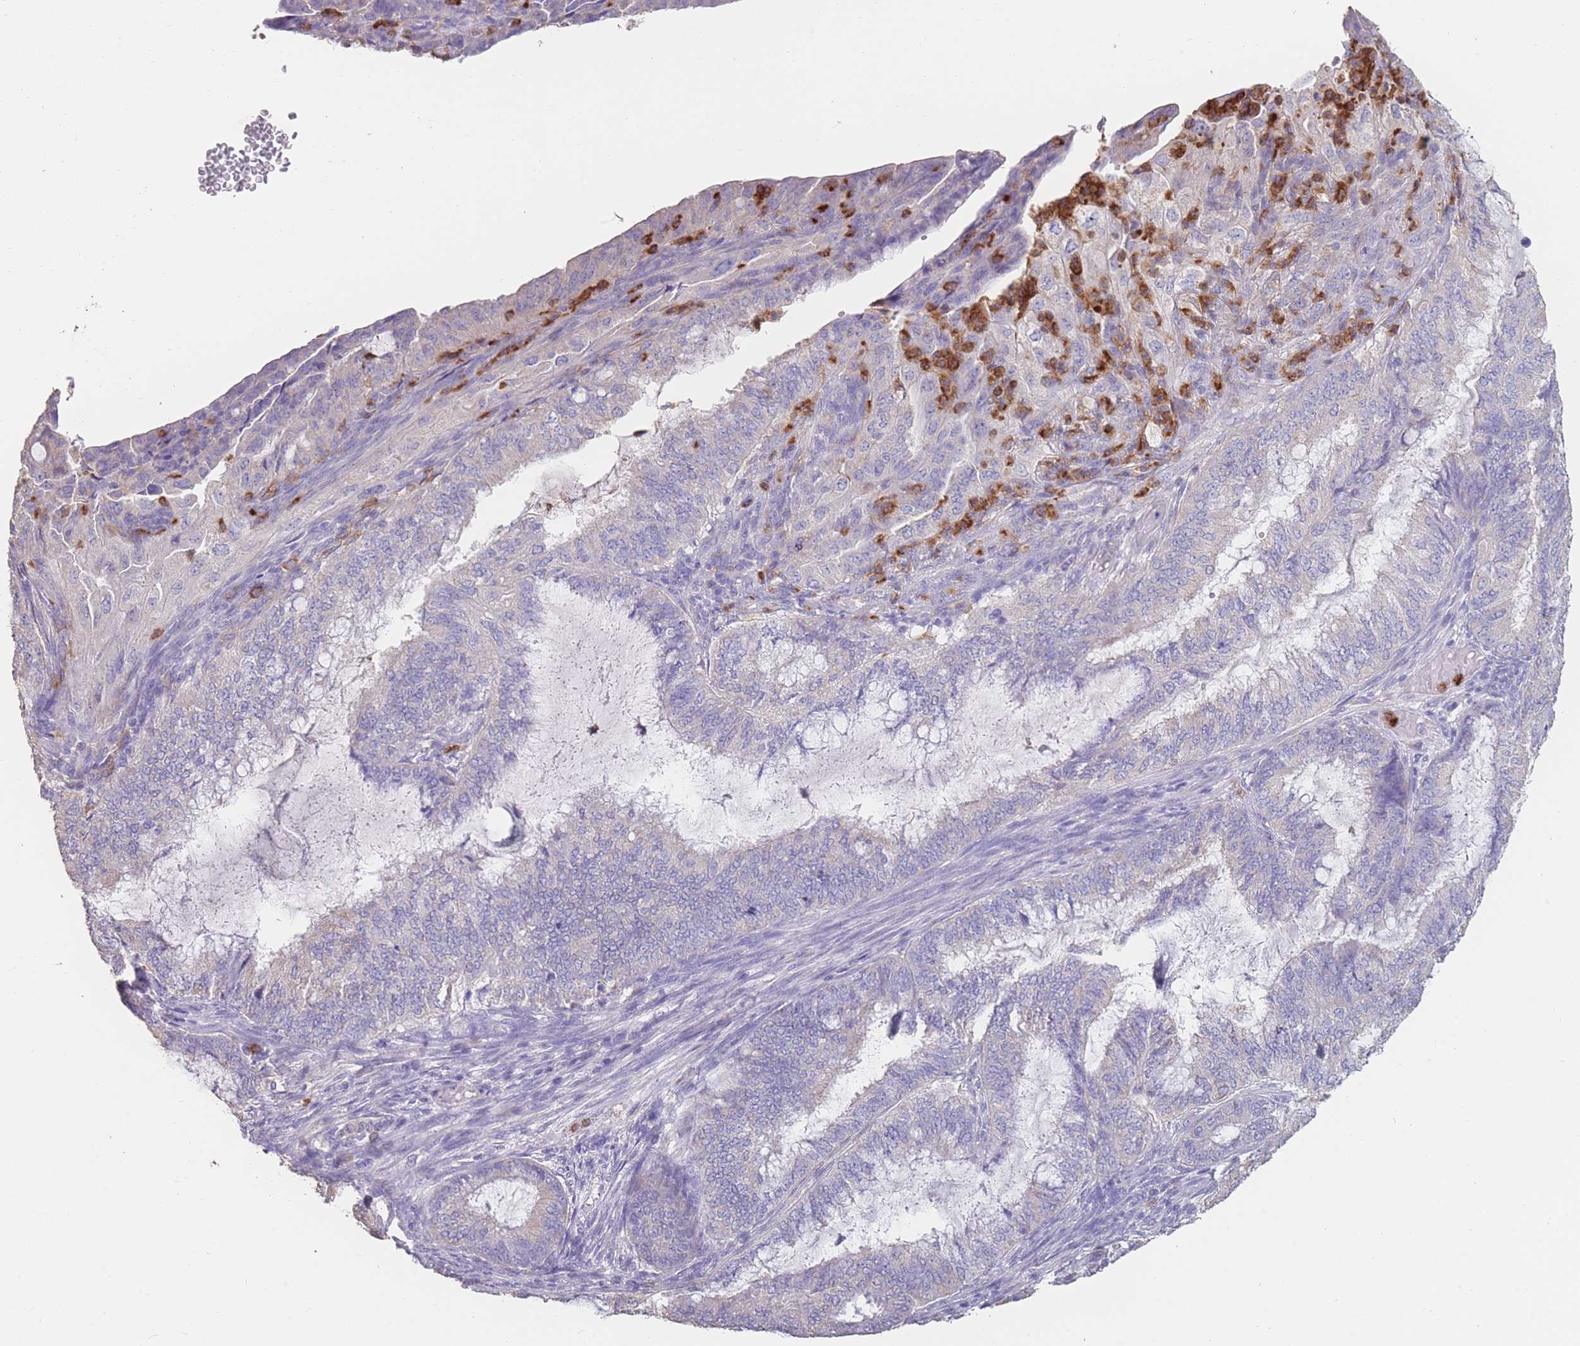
{"staining": {"intensity": "negative", "quantity": "none", "location": "none"}, "tissue": "endometrial cancer", "cell_type": "Tumor cells", "image_type": "cancer", "snomed": [{"axis": "morphology", "description": "Adenocarcinoma, NOS"}, {"axis": "topography", "description": "Endometrium"}], "caption": "Immunohistochemistry (IHC) histopathology image of endometrial cancer (adenocarcinoma) stained for a protein (brown), which shows no positivity in tumor cells.", "gene": "CLEC12A", "patient": {"sex": "female", "age": 51}}